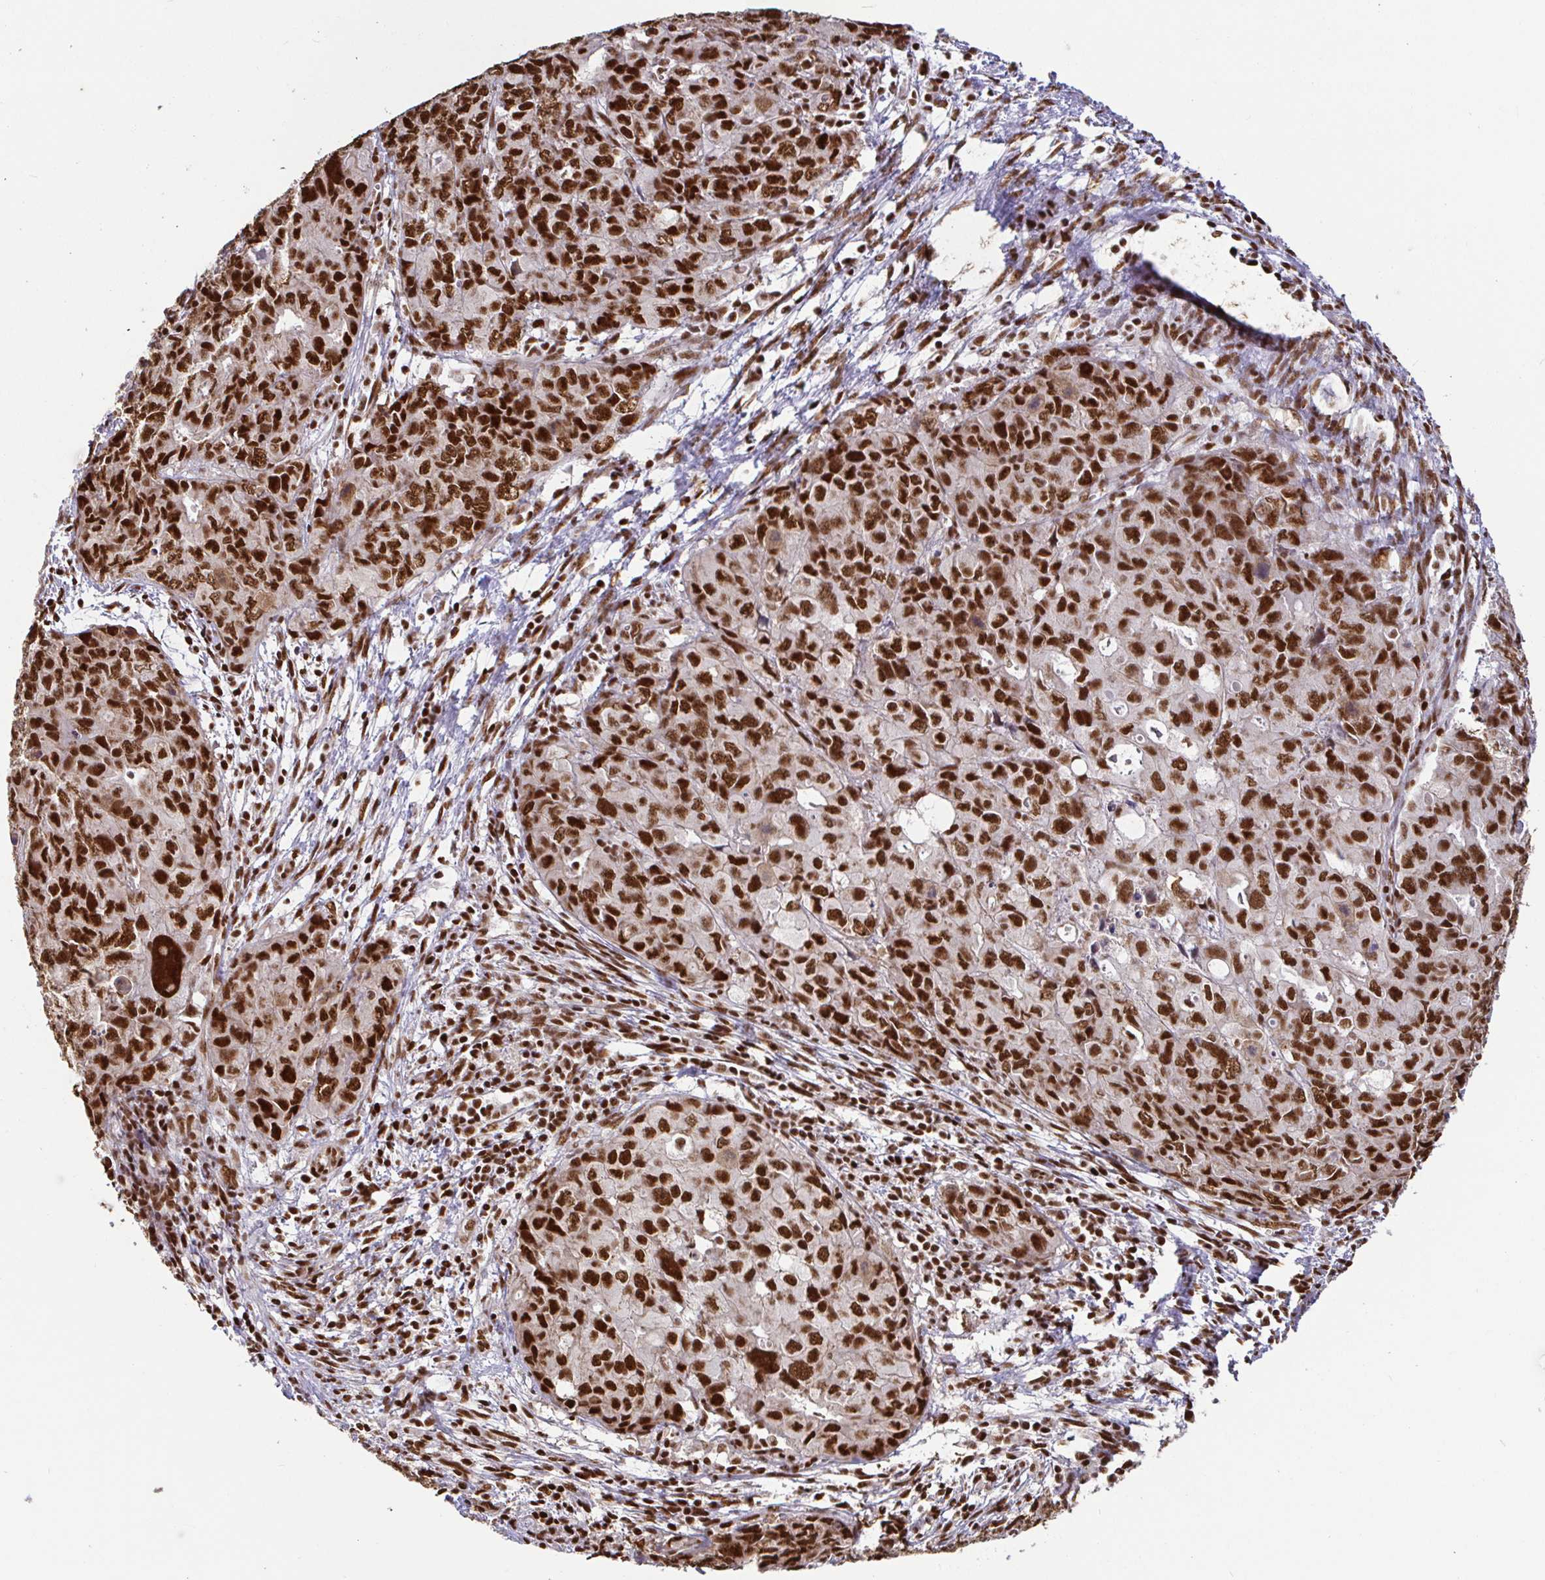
{"staining": {"intensity": "strong", "quantity": ">75%", "location": "nuclear"}, "tissue": "endometrial cancer", "cell_type": "Tumor cells", "image_type": "cancer", "snomed": [{"axis": "morphology", "description": "Adenocarcinoma, NOS"}, {"axis": "topography", "description": "Uterus"}], "caption": "Strong nuclear staining is seen in about >75% of tumor cells in adenocarcinoma (endometrial).", "gene": "SP3", "patient": {"sex": "female", "age": 79}}